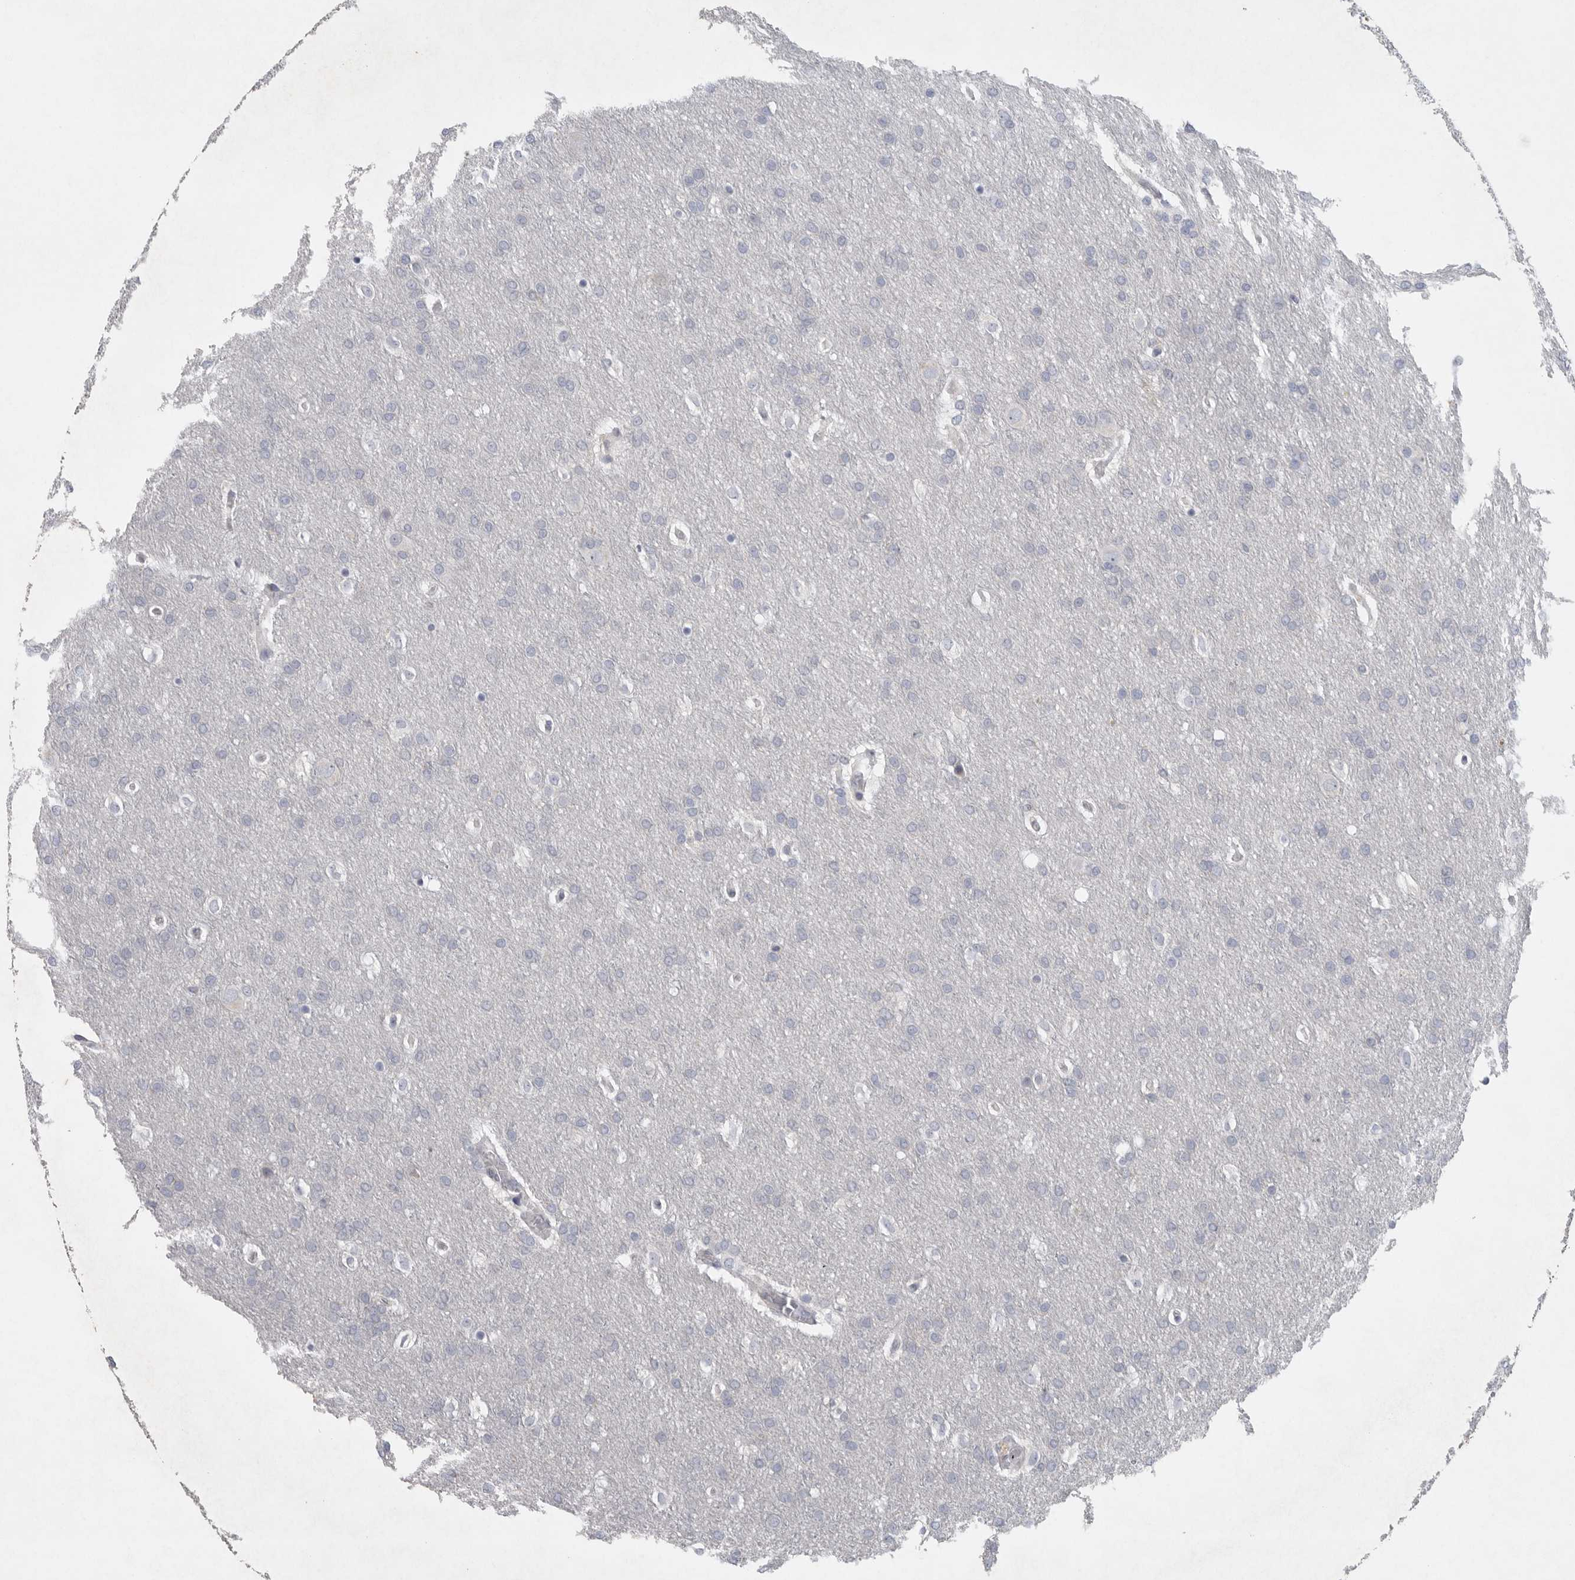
{"staining": {"intensity": "negative", "quantity": "none", "location": "none"}, "tissue": "glioma", "cell_type": "Tumor cells", "image_type": "cancer", "snomed": [{"axis": "morphology", "description": "Glioma, malignant, Low grade"}, {"axis": "topography", "description": "Brain"}], "caption": "Tumor cells are negative for brown protein staining in malignant glioma (low-grade).", "gene": "TMEM69", "patient": {"sex": "female", "age": 37}}